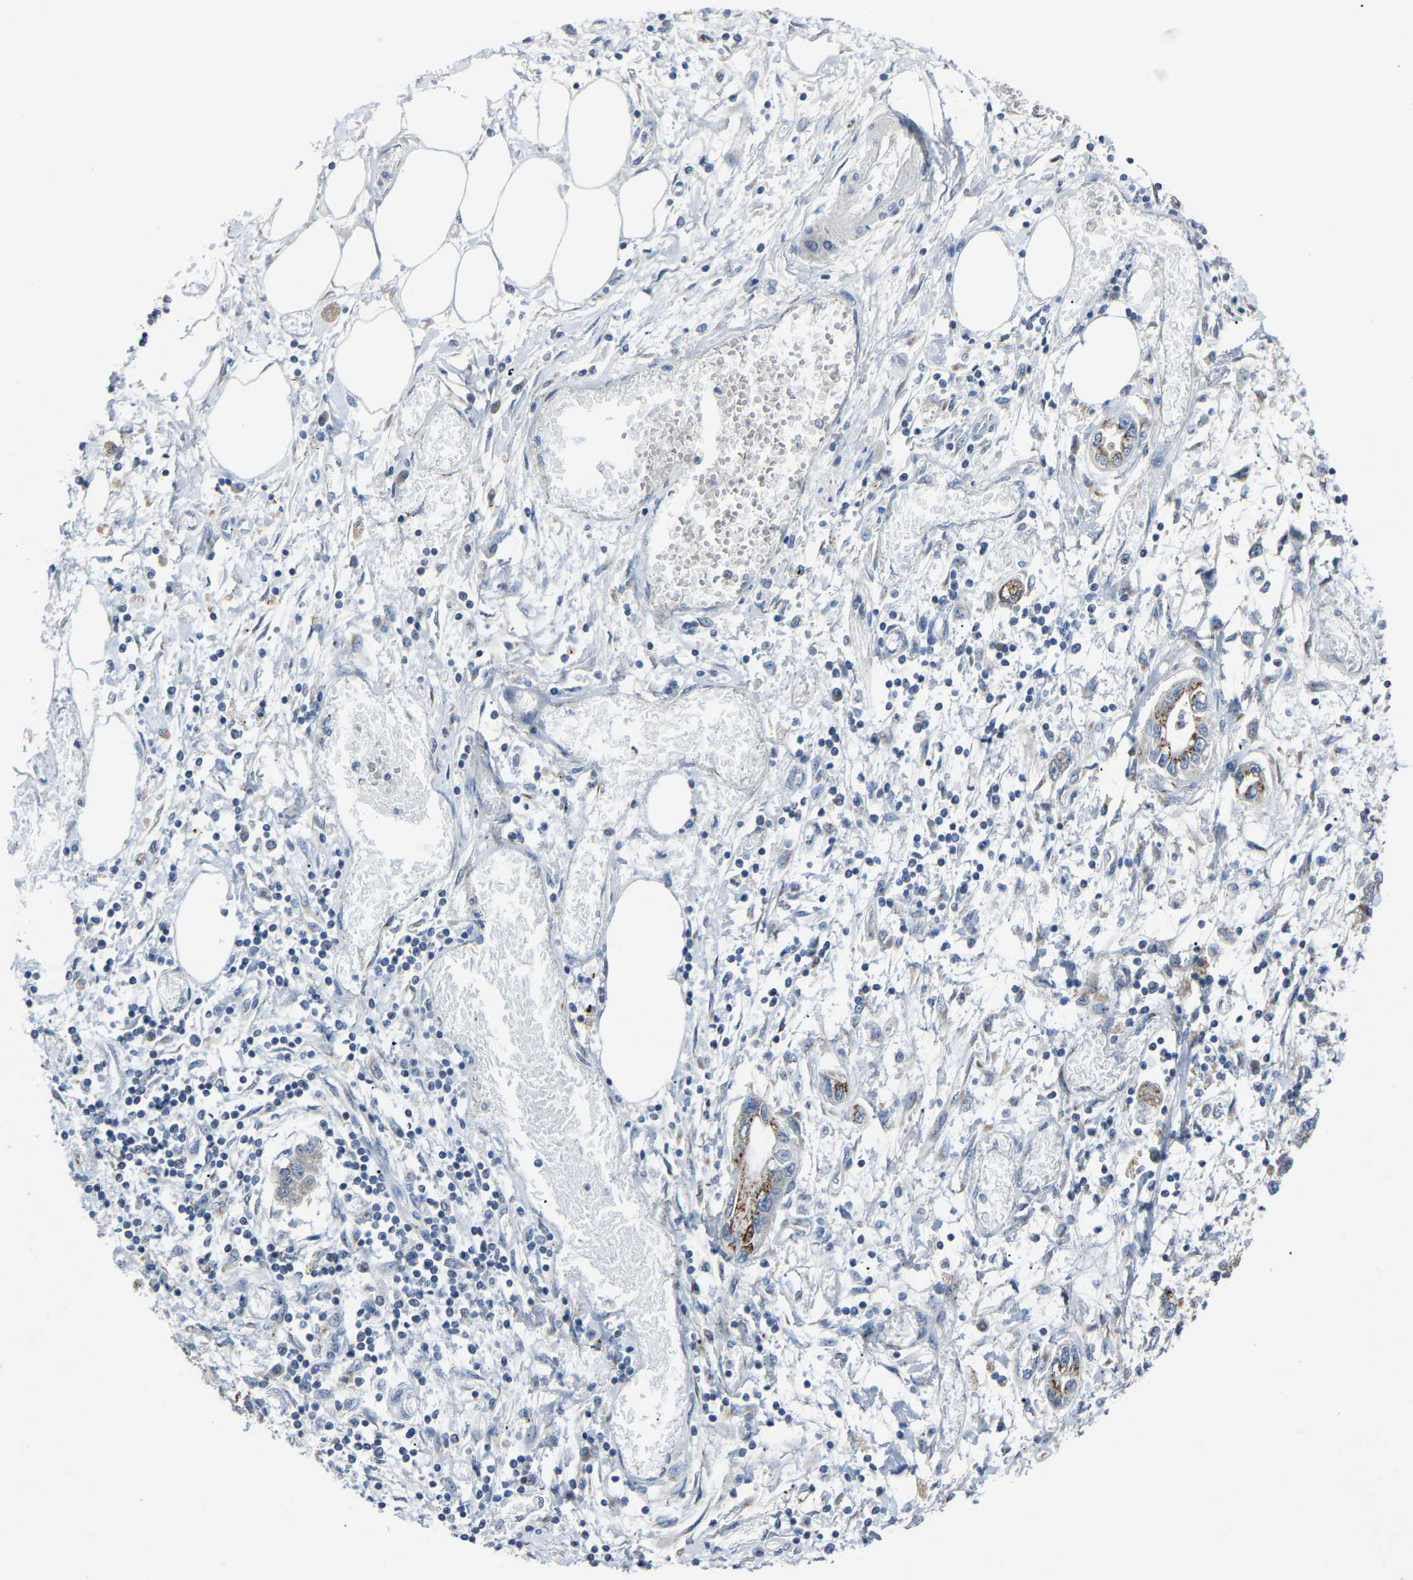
{"staining": {"intensity": "moderate", "quantity": "25%-75%", "location": "cytoplasmic/membranous"}, "tissue": "pancreatic cancer", "cell_type": "Tumor cells", "image_type": "cancer", "snomed": [{"axis": "morphology", "description": "Adenocarcinoma, NOS"}, {"axis": "topography", "description": "Pancreas"}], "caption": "A high-resolution photomicrograph shows immunohistochemistry staining of adenocarcinoma (pancreatic), which exhibits moderate cytoplasmic/membranous positivity in approximately 25%-75% of tumor cells.", "gene": "CANT1", "patient": {"sex": "male", "age": 56}}